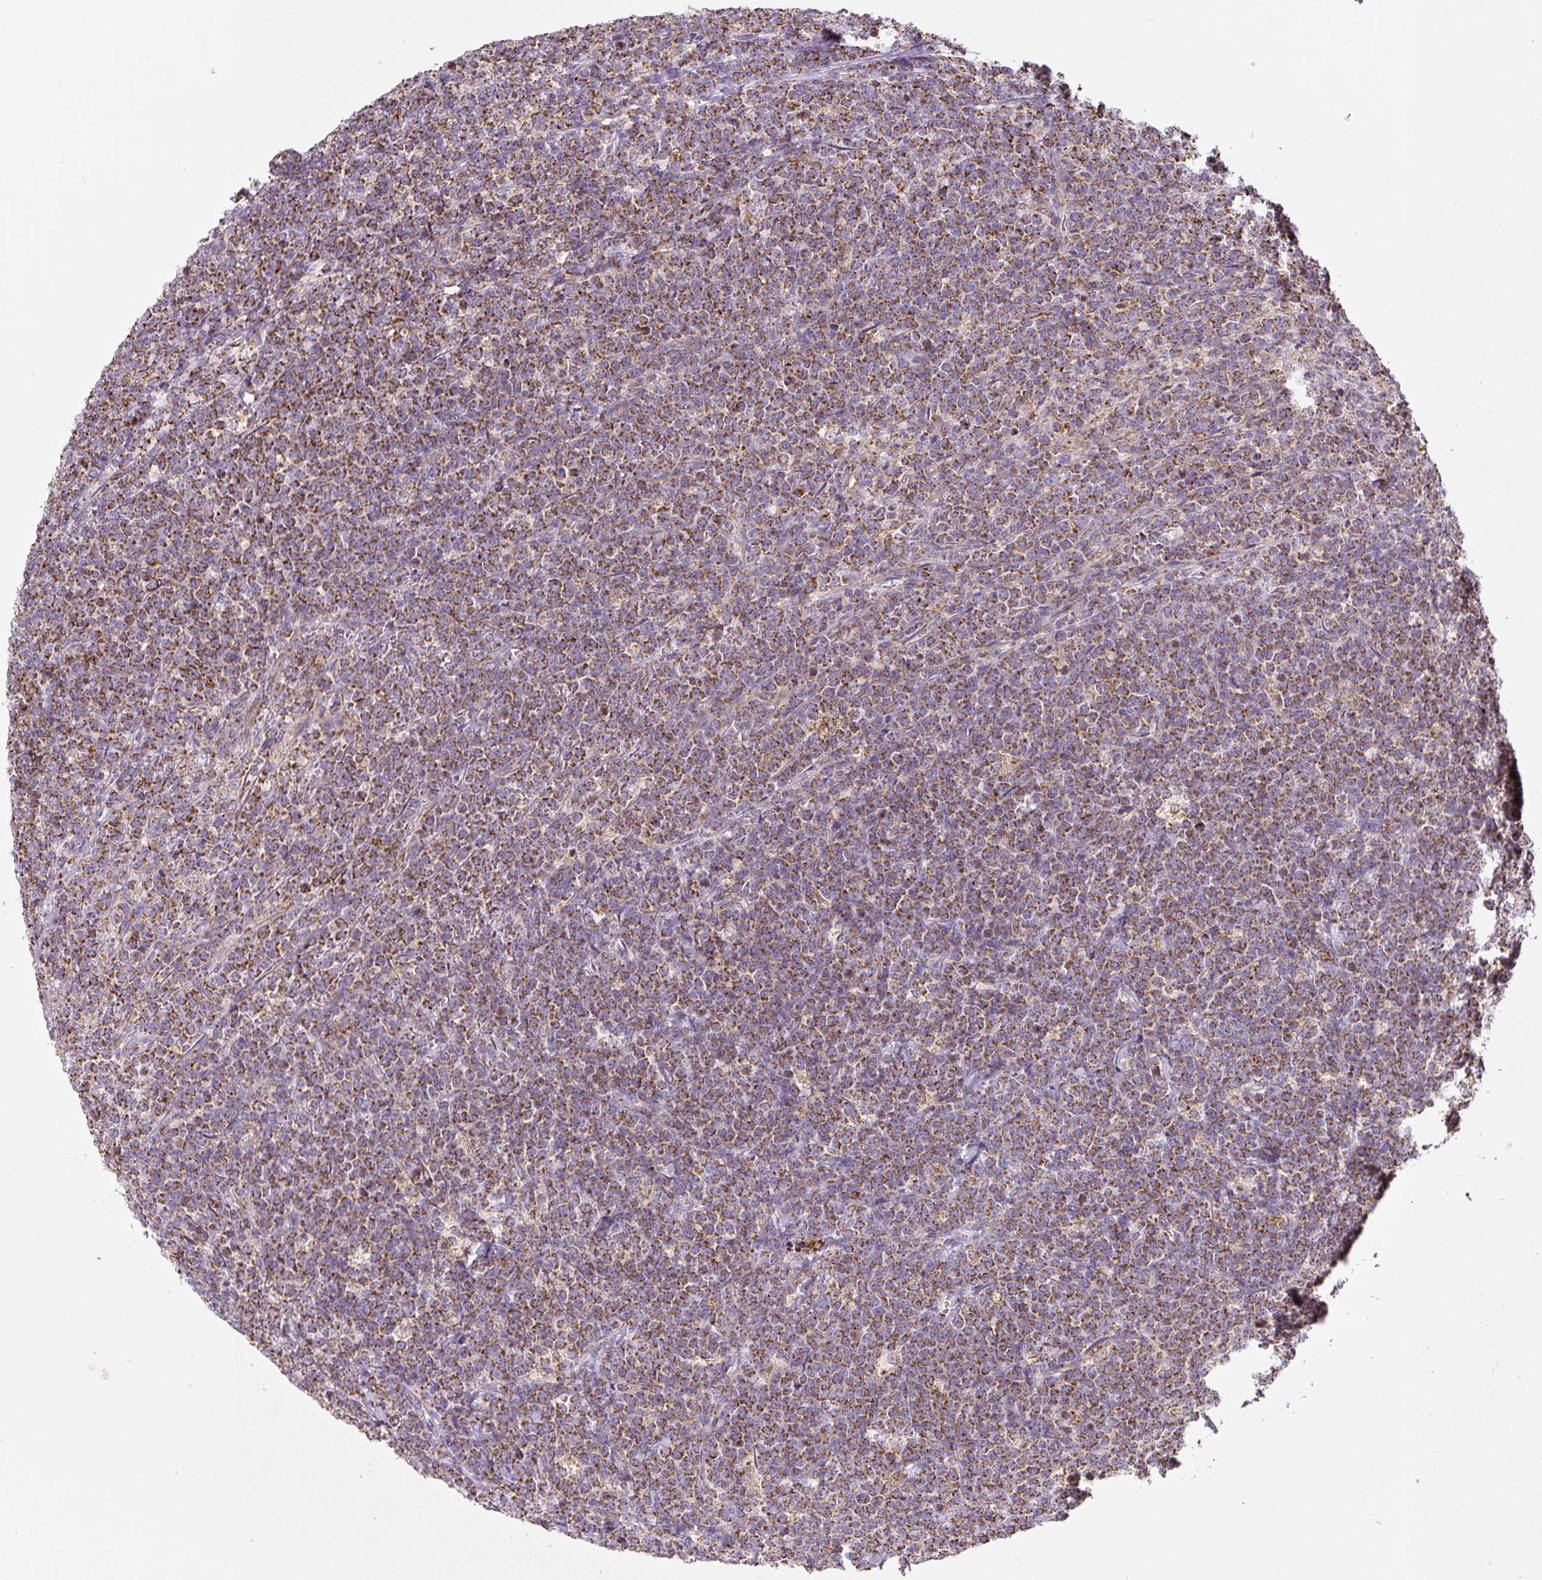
{"staining": {"intensity": "strong", "quantity": ">75%", "location": "cytoplasmic/membranous"}, "tissue": "lymphoma", "cell_type": "Tumor cells", "image_type": "cancer", "snomed": [{"axis": "morphology", "description": "Malignant lymphoma, non-Hodgkin's type, High grade"}, {"axis": "topography", "description": "Small intestine"}, {"axis": "topography", "description": "Colon"}], "caption": "This is an image of immunohistochemistry (IHC) staining of lymphoma, which shows strong positivity in the cytoplasmic/membranous of tumor cells.", "gene": "MT-CO2", "patient": {"sex": "male", "age": 8}}